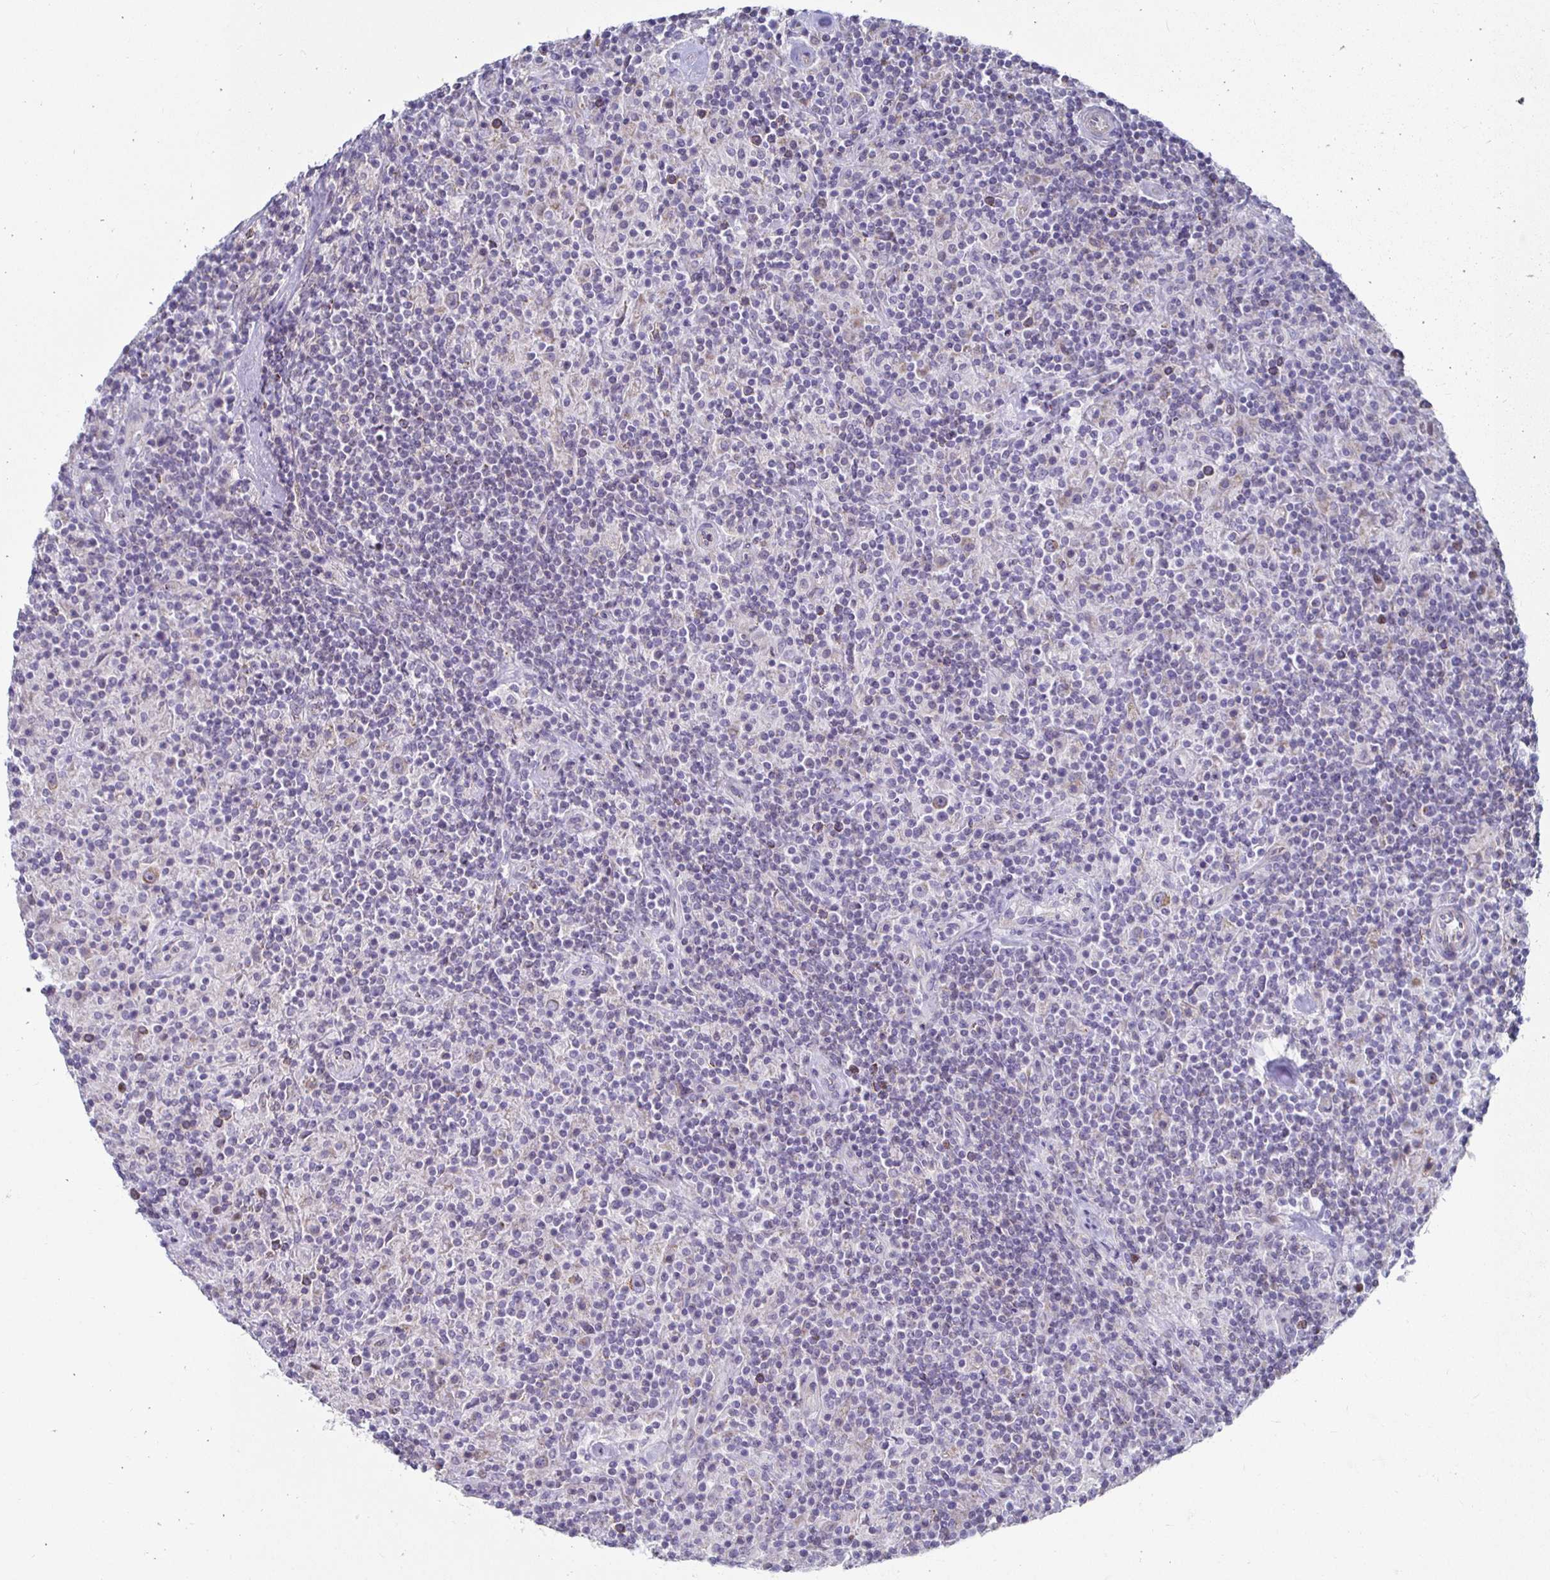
{"staining": {"intensity": "weak", "quantity": "25%-75%", "location": "cytoplasmic/membranous"}, "tissue": "lymphoma", "cell_type": "Tumor cells", "image_type": "cancer", "snomed": [{"axis": "morphology", "description": "Hodgkin's disease, NOS"}, {"axis": "topography", "description": "Lymph node"}], "caption": "Human lymphoma stained with a protein marker displays weak staining in tumor cells.", "gene": "NOCT", "patient": {"sex": "male", "age": 70}}